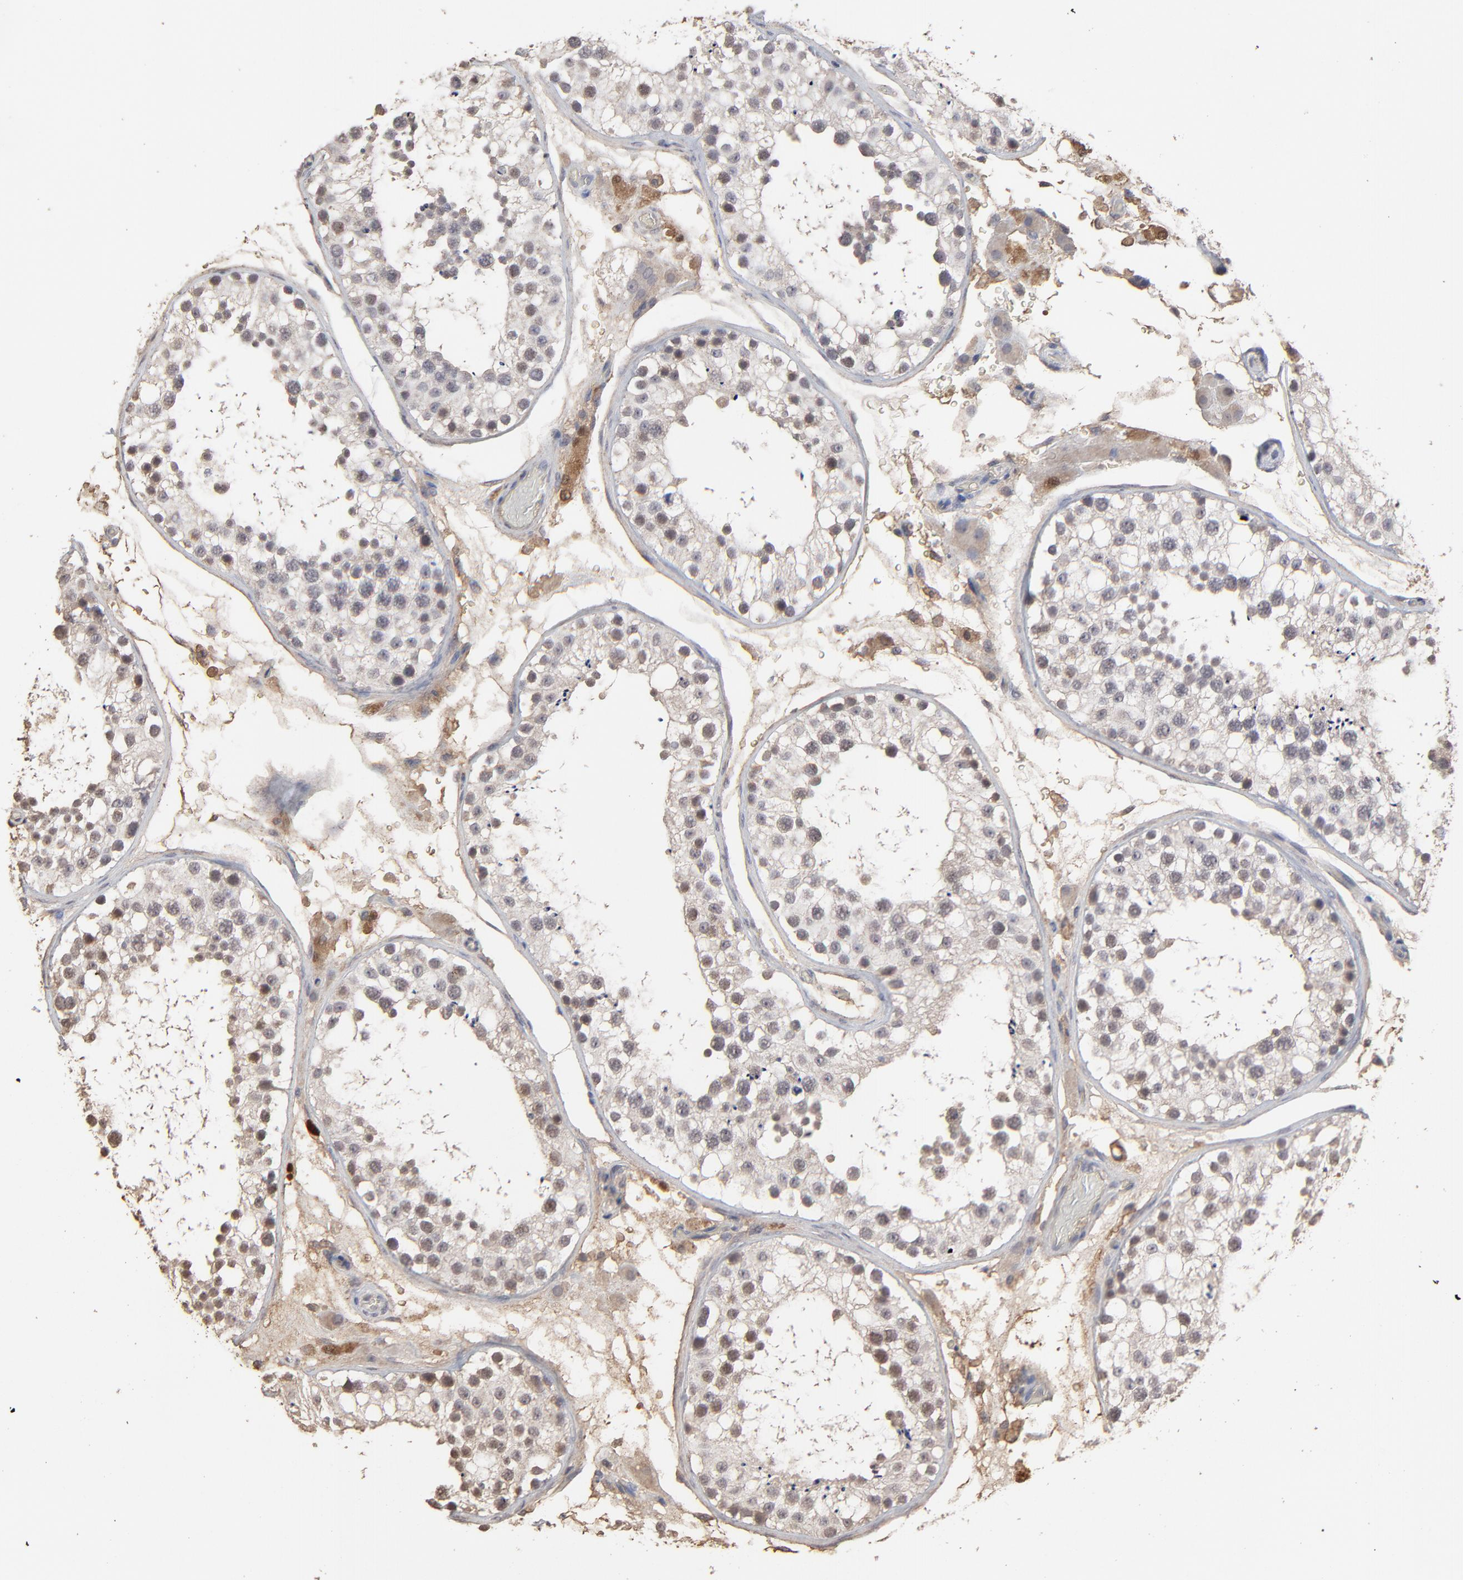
{"staining": {"intensity": "negative", "quantity": "none", "location": "none"}, "tissue": "testis", "cell_type": "Cells in seminiferous ducts", "image_type": "normal", "snomed": [{"axis": "morphology", "description": "Normal tissue, NOS"}, {"axis": "topography", "description": "Testis"}], "caption": "Immunohistochemistry histopathology image of benign testis: testis stained with DAB (3,3'-diaminobenzidine) demonstrates no significant protein staining in cells in seminiferous ducts. The staining is performed using DAB brown chromogen with nuclei counter-stained in using hematoxylin.", "gene": "VPREB3", "patient": {"sex": "male", "age": 26}}